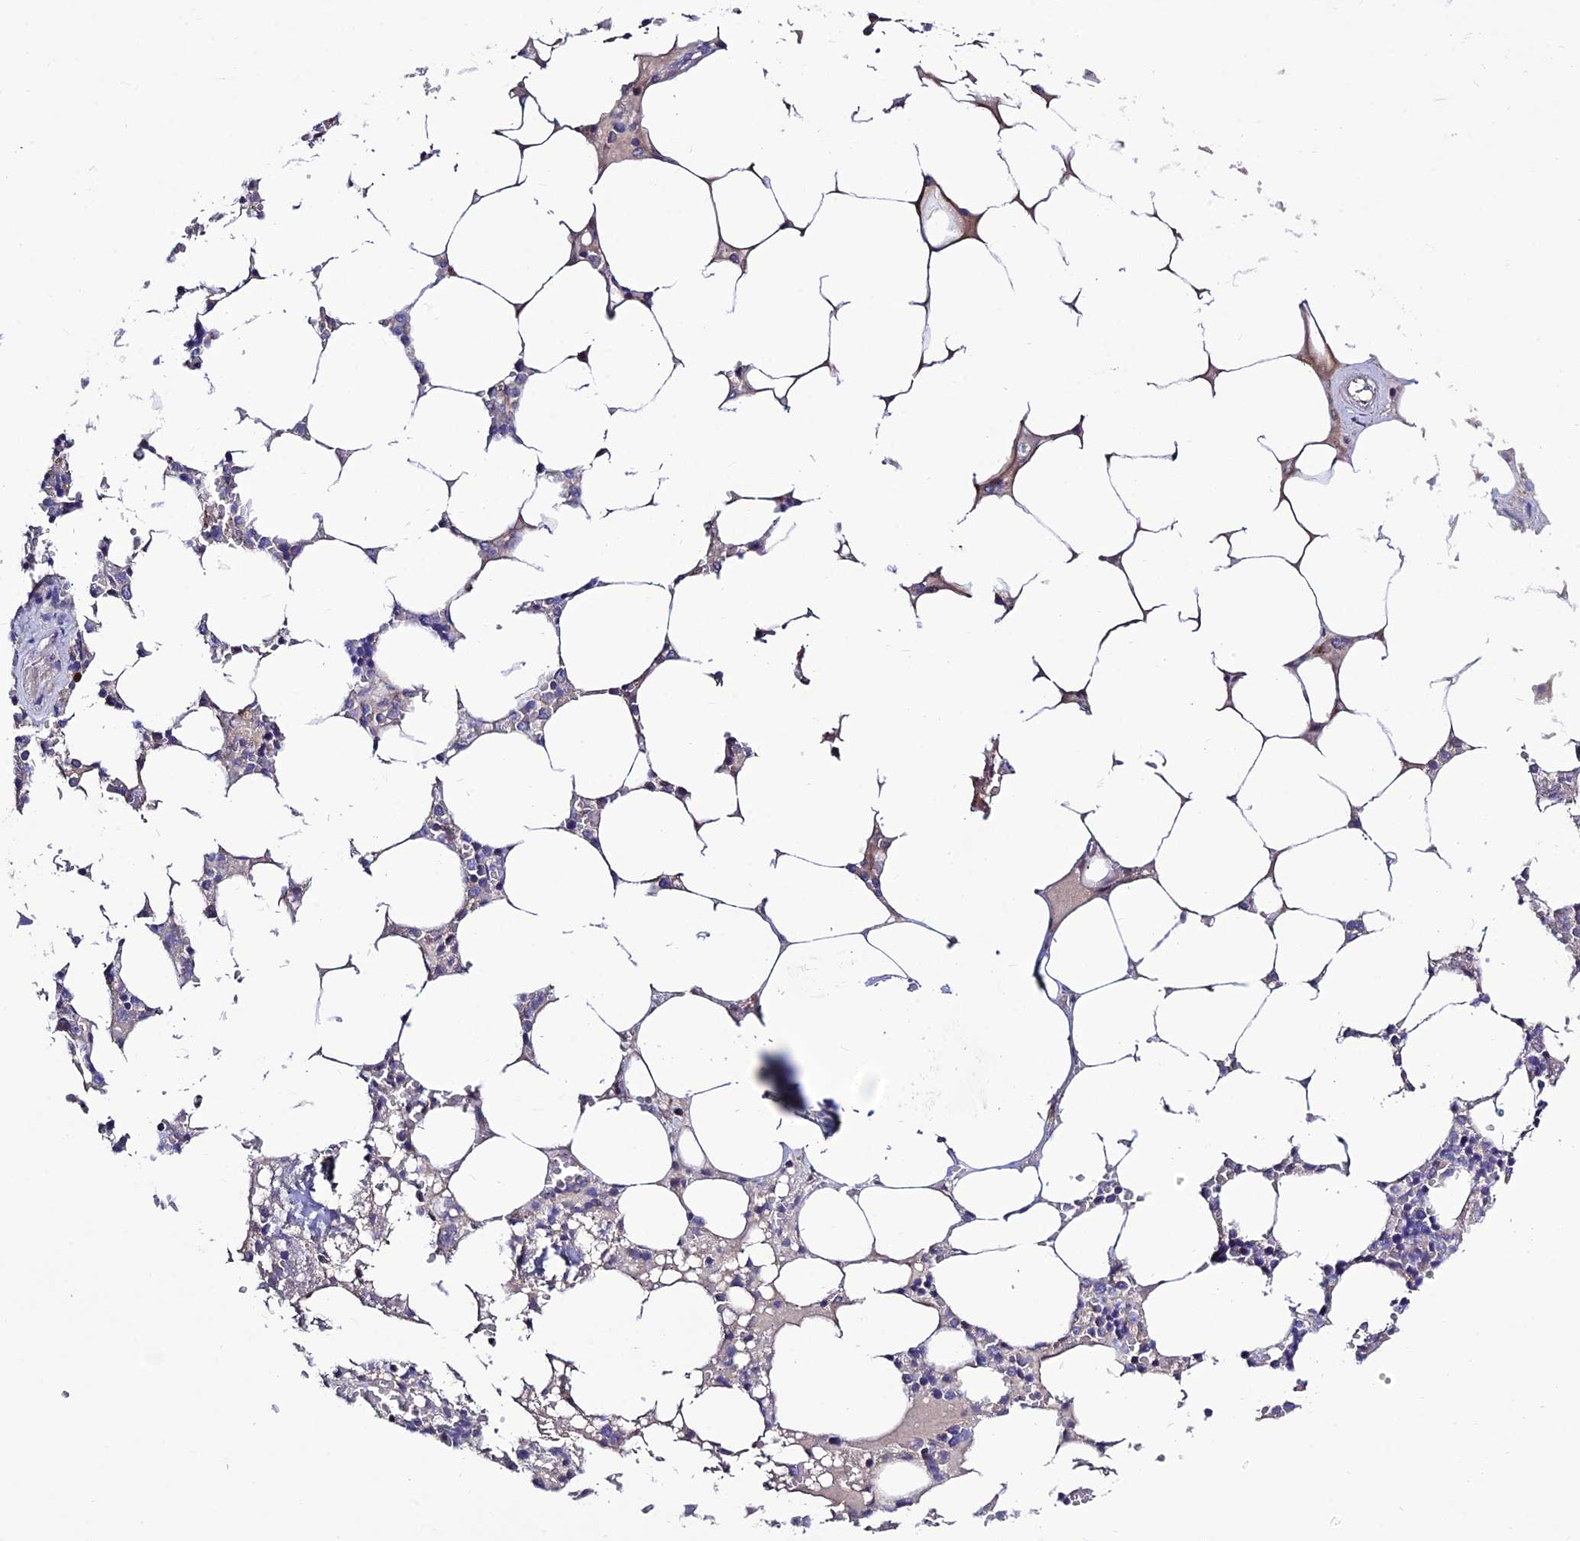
{"staining": {"intensity": "weak", "quantity": "<25%", "location": "cytoplasmic/membranous"}, "tissue": "bone marrow", "cell_type": "Hematopoietic cells", "image_type": "normal", "snomed": [{"axis": "morphology", "description": "Normal tissue, NOS"}, {"axis": "topography", "description": "Bone marrow"}], "caption": "Immunohistochemical staining of unremarkable bone marrow demonstrates no significant expression in hematopoietic cells. (Immunohistochemistry (ihc), brightfield microscopy, high magnification).", "gene": "BHMT2", "patient": {"sex": "male", "age": 64}}